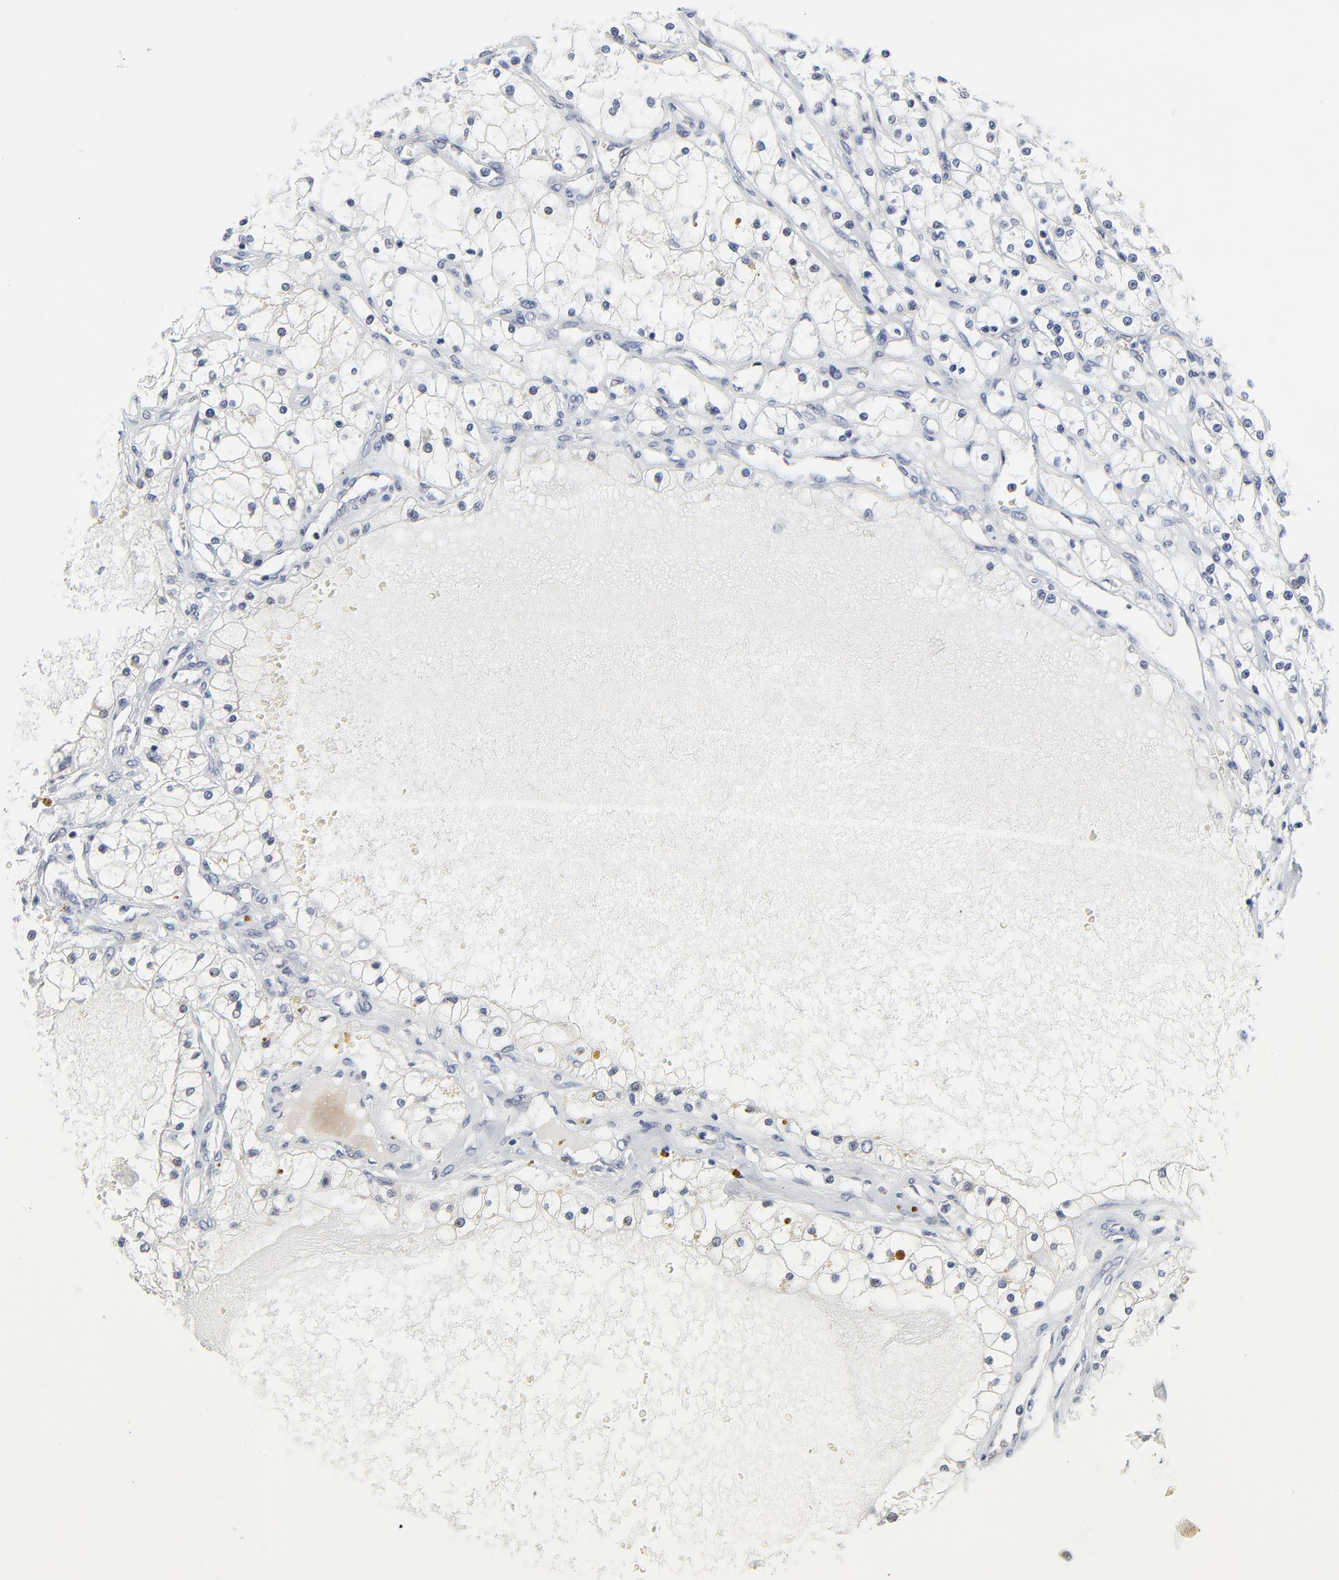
{"staining": {"intensity": "negative", "quantity": "none", "location": "none"}, "tissue": "renal cancer", "cell_type": "Tumor cells", "image_type": "cancer", "snomed": [{"axis": "morphology", "description": "Adenocarcinoma, NOS"}, {"axis": "topography", "description": "Kidney"}], "caption": "Immunohistochemistry micrograph of renal adenocarcinoma stained for a protein (brown), which displays no expression in tumor cells.", "gene": "ZNF589", "patient": {"sex": "male", "age": 61}}